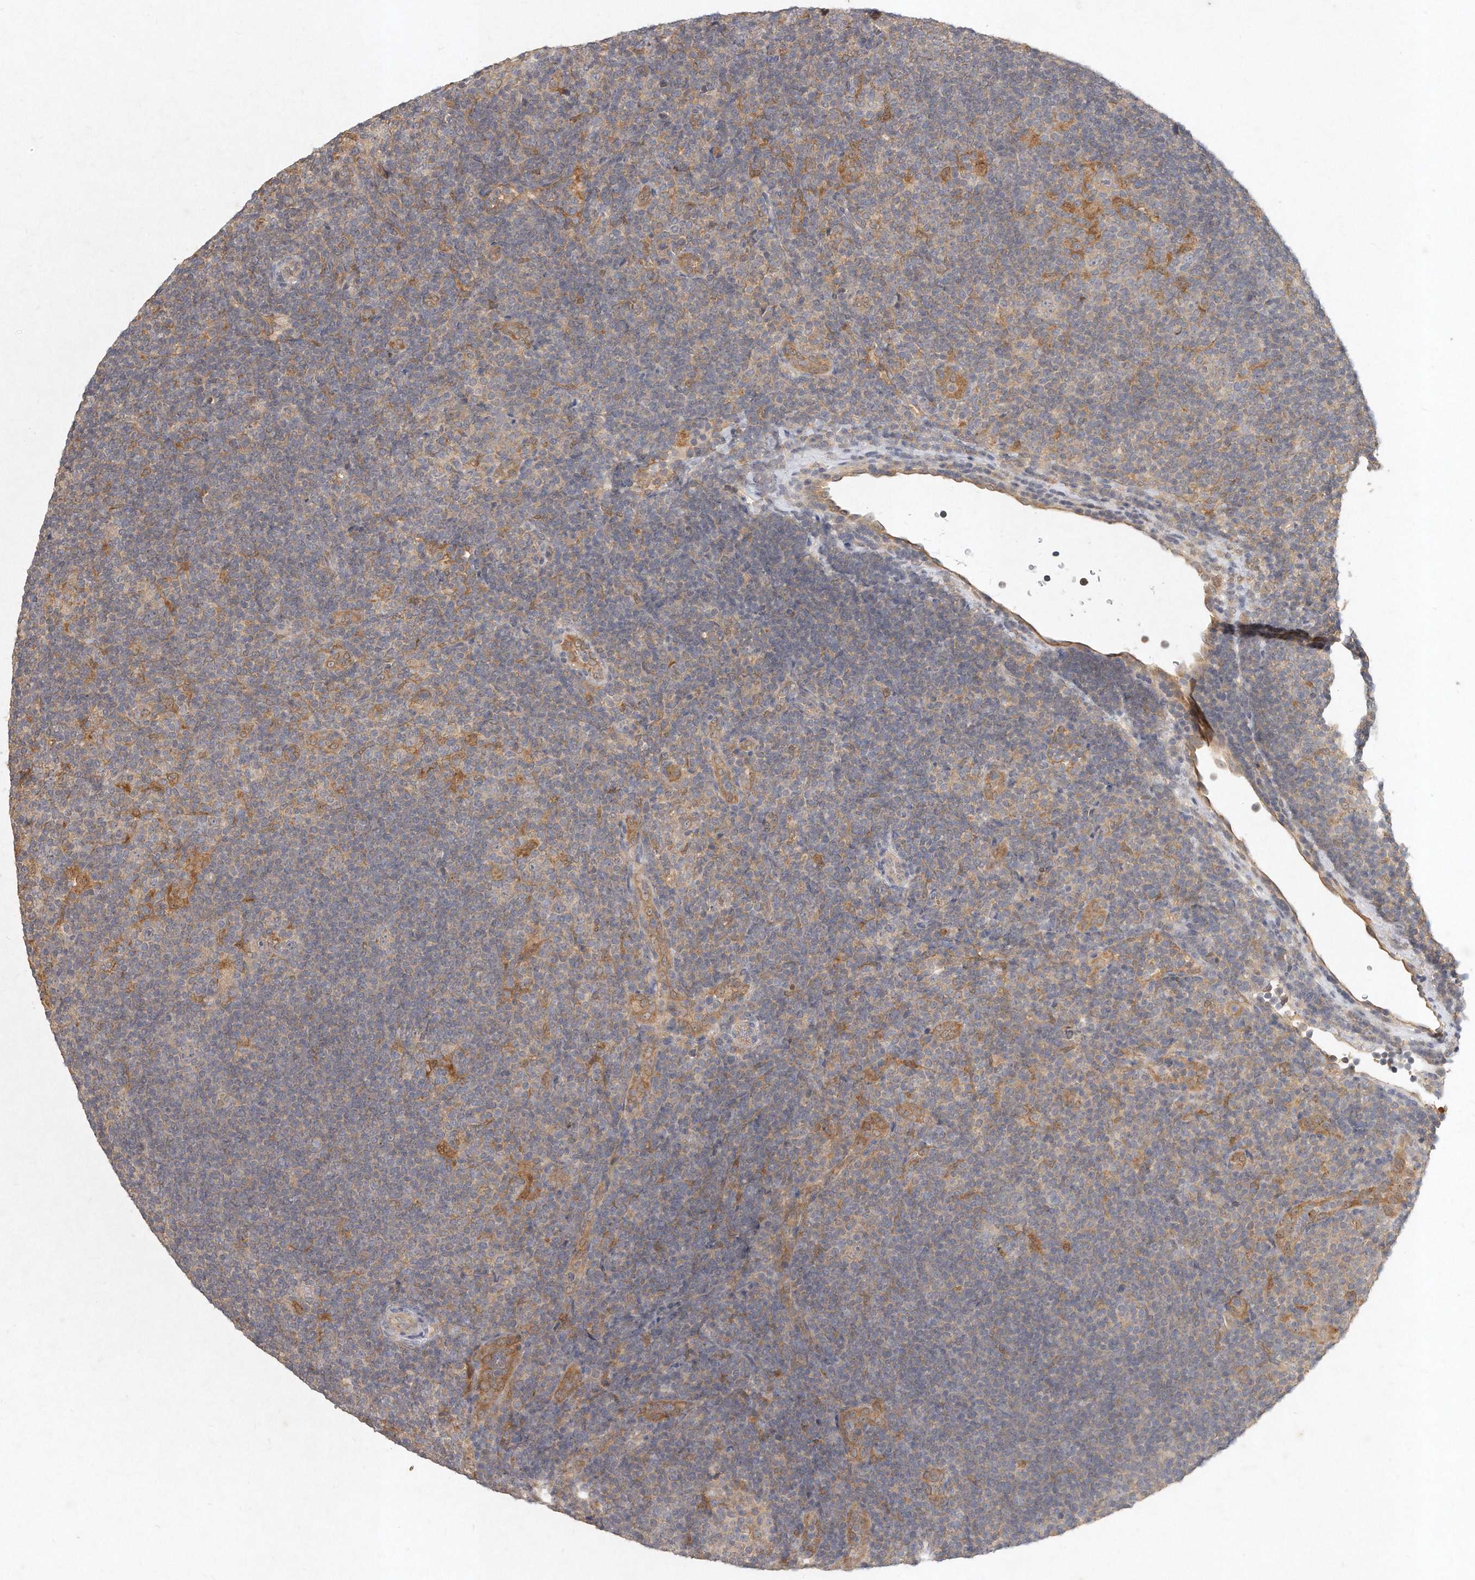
{"staining": {"intensity": "weak", "quantity": "25%-75%", "location": "cytoplasmic/membranous"}, "tissue": "lymphoma", "cell_type": "Tumor cells", "image_type": "cancer", "snomed": [{"axis": "morphology", "description": "Hodgkin's disease, NOS"}, {"axis": "topography", "description": "Lymph node"}], "caption": "Tumor cells show low levels of weak cytoplasmic/membranous expression in approximately 25%-75% of cells in Hodgkin's disease. The staining was performed using DAB (3,3'-diaminobenzidine) to visualize the protein expression in brown, while the nuclei were stained in blue with hematoxylin (Magnification: 20x).", "gene": "LGALS8", "patient": {"sex": "female", "age": 57}}